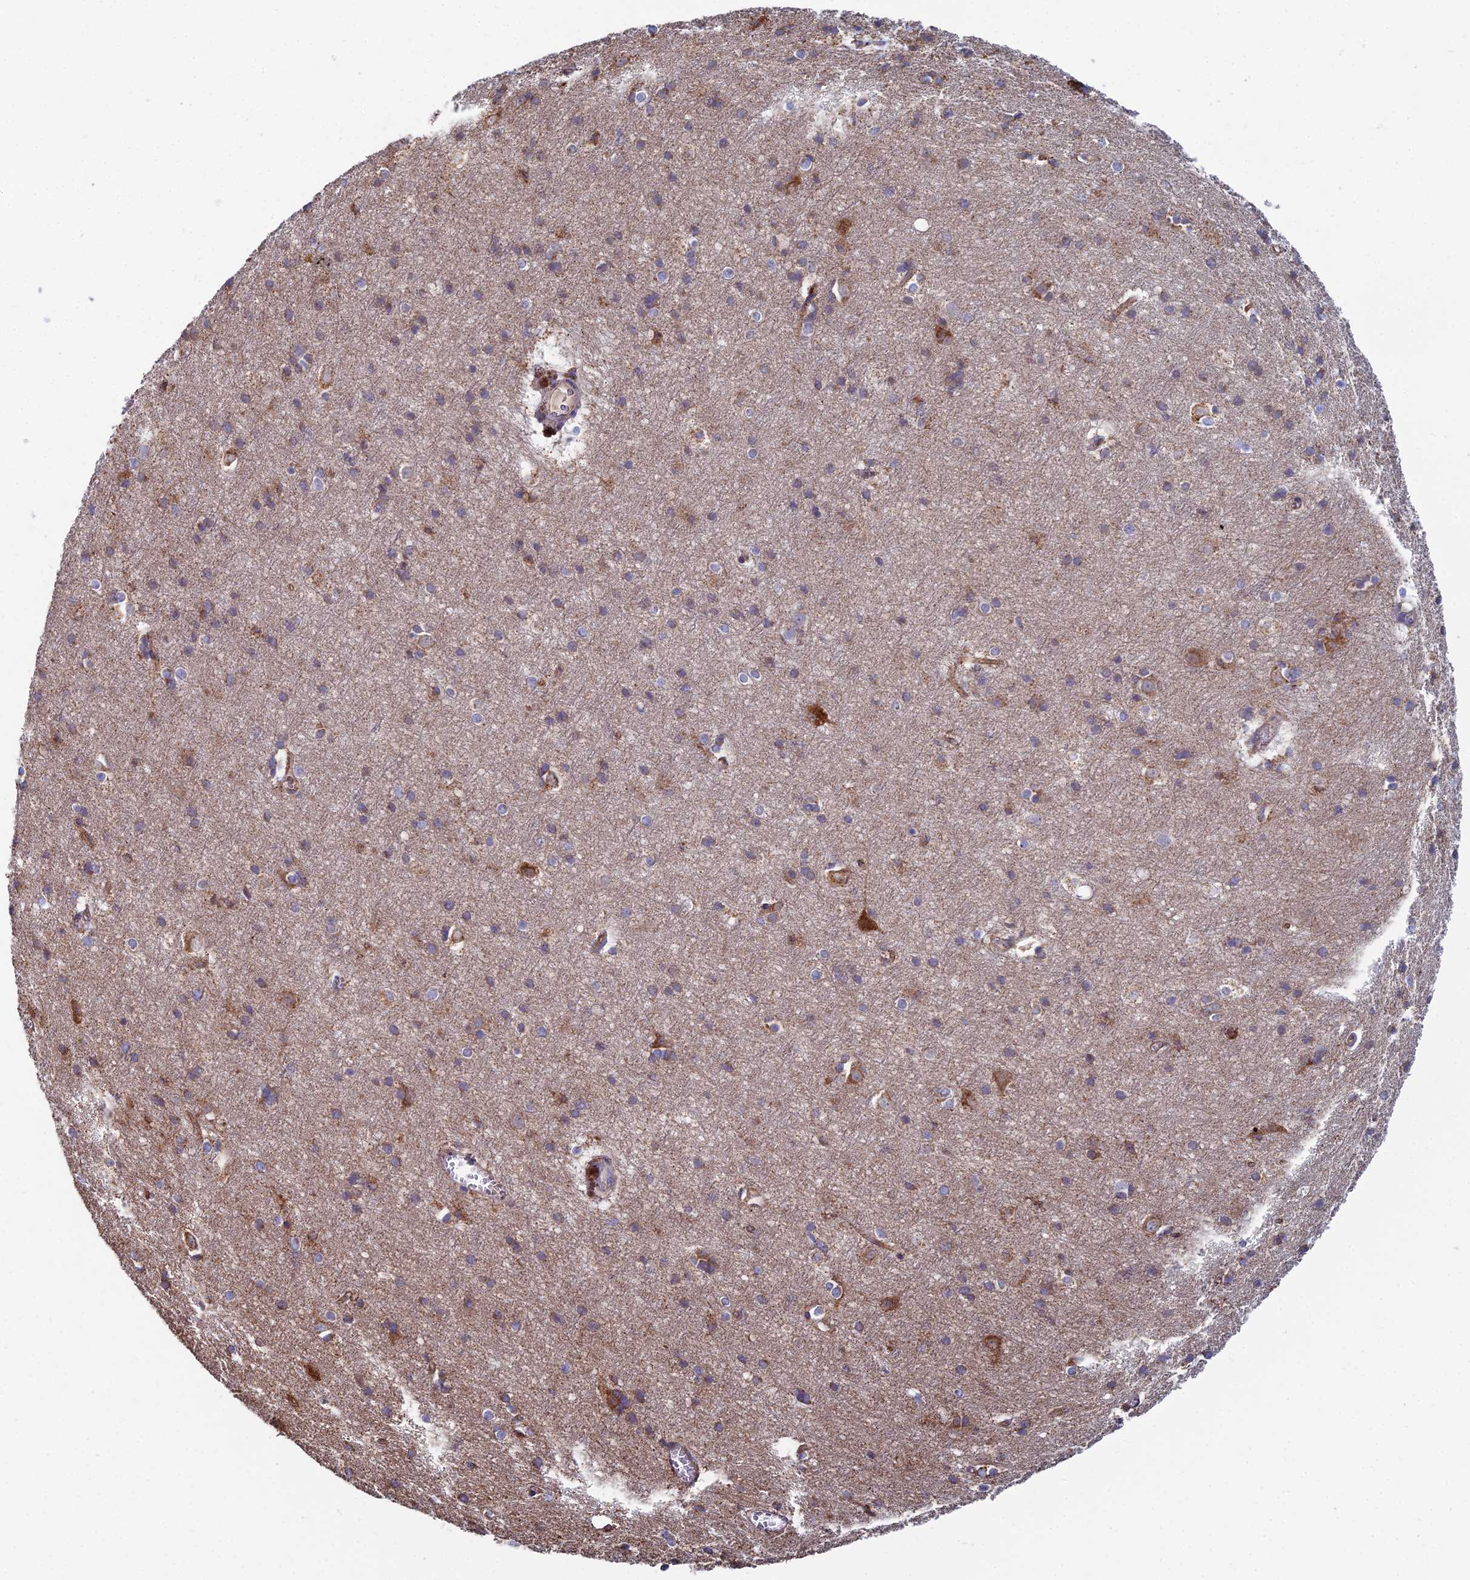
{"staining": {"intensity": "weak", "quantity": ">75%", "location": "cytoplasmic/membranous"}, "tissue": "cerebral cortex", "cell_type": "Endothelial cells", "image_type": "normal", "snomed": [{"axis": "morphology", "description": "Normal tissue, NOS"}, {"axis": "topography", "description": "Cerebral cortex"}], "caption": "A low amount of weak cytoplasmic/membranous staining is identified in approximately >75% of endothelial cells in unremarkable cerebral cortex.", "gene": "SPOCK2", "patient": {"sex": "male", "age": 54}}